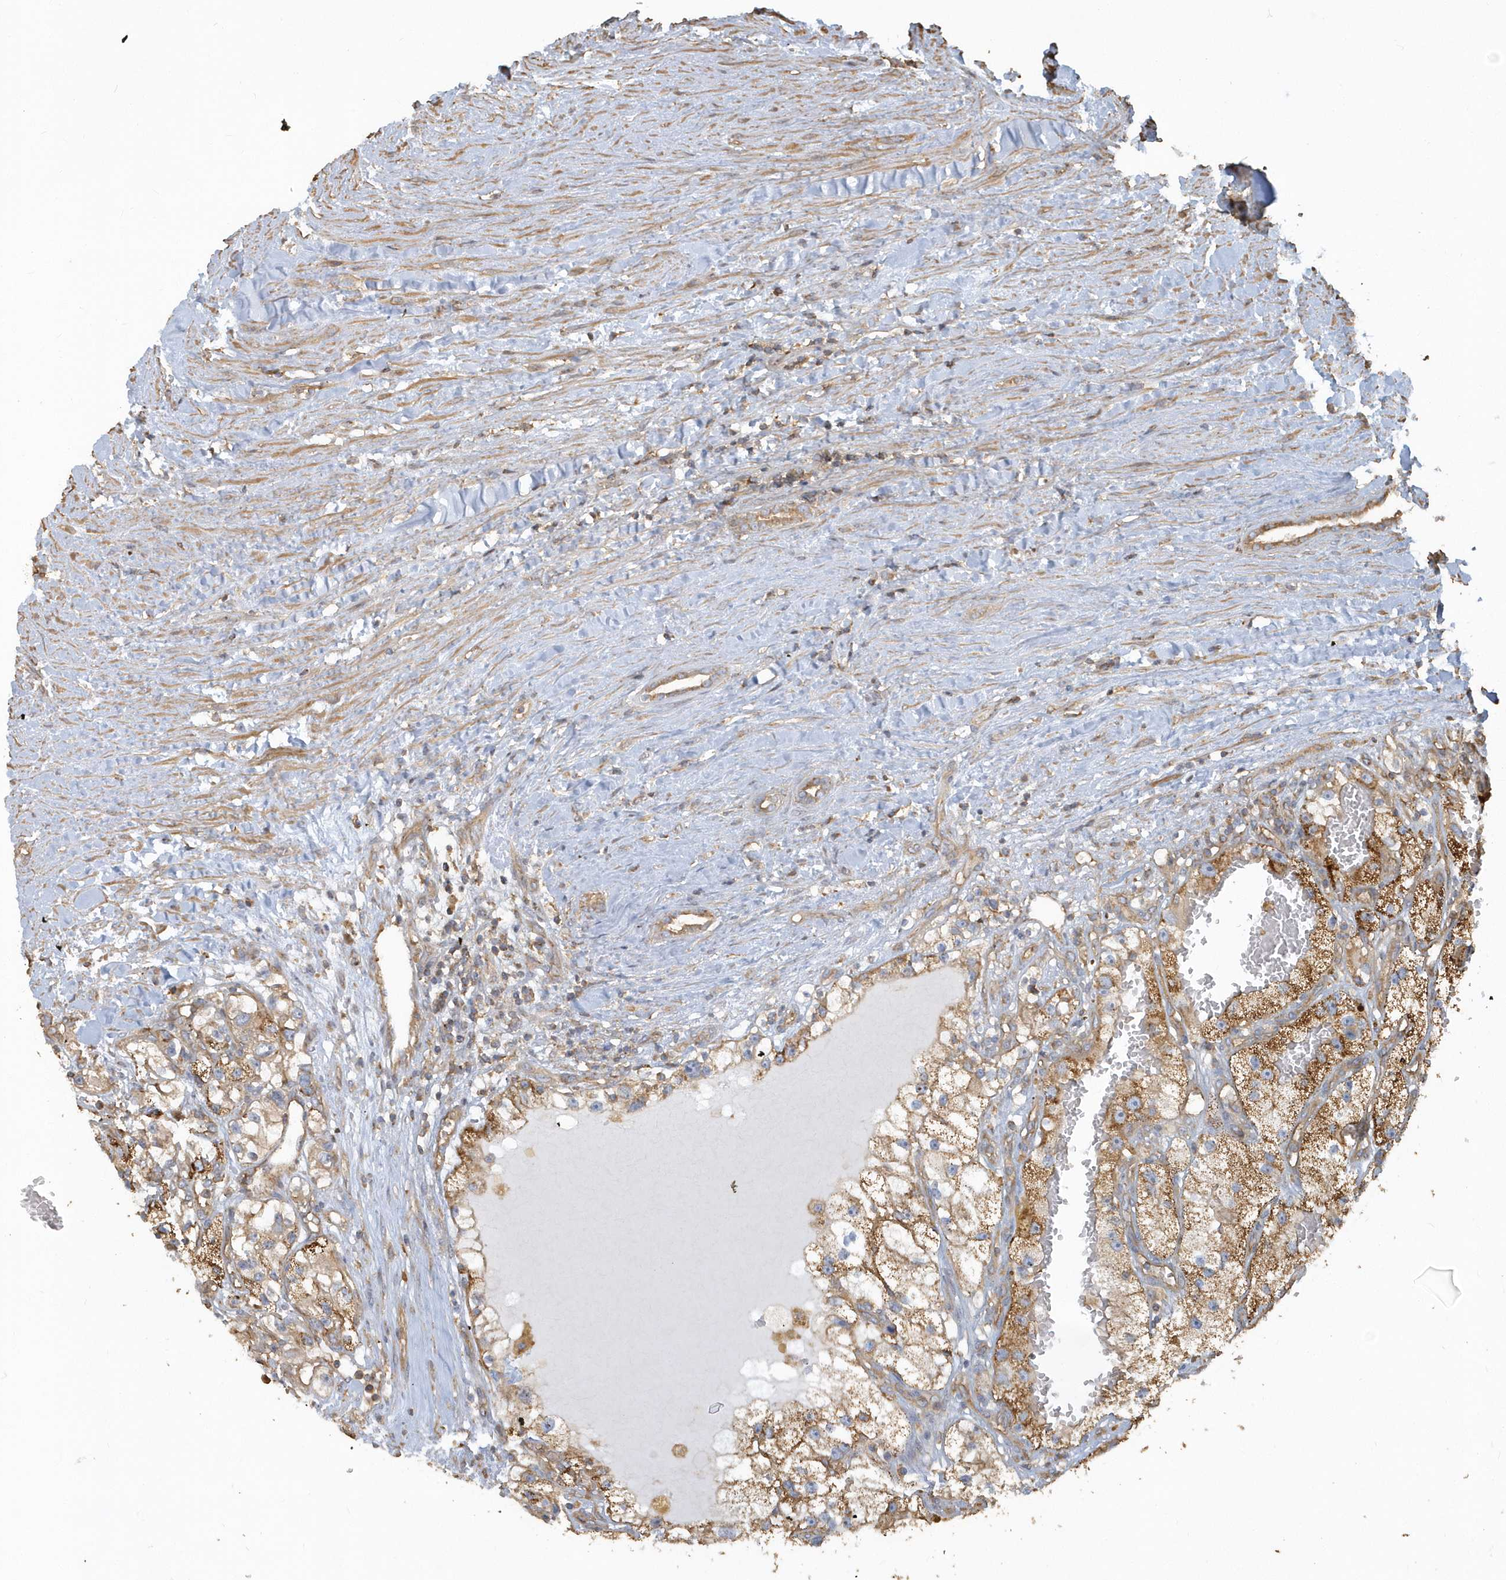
{"staining": {"intensity": "moderate", "quantity": ">75%", "location": "cytoplasmic/membranous"}, "tissue": "renal cancer", "cell_type": "Tumor cells", "image_type": "cancer", "snomed": [{"axis": "morphology", "description": "Adenocarcinoma, NOS"}, {"axis": "topography", "description": "Kidney"}], "caption": "Moderate cytoplasmic/membranous positivity is identified in about >75% of tumor cells in adenocarcinoma (renal). (DAB = brown stain, brightfield microscopy at high magnification).", "gene": "TRAIP", "patient": {"sex": "female", "age": 57}}